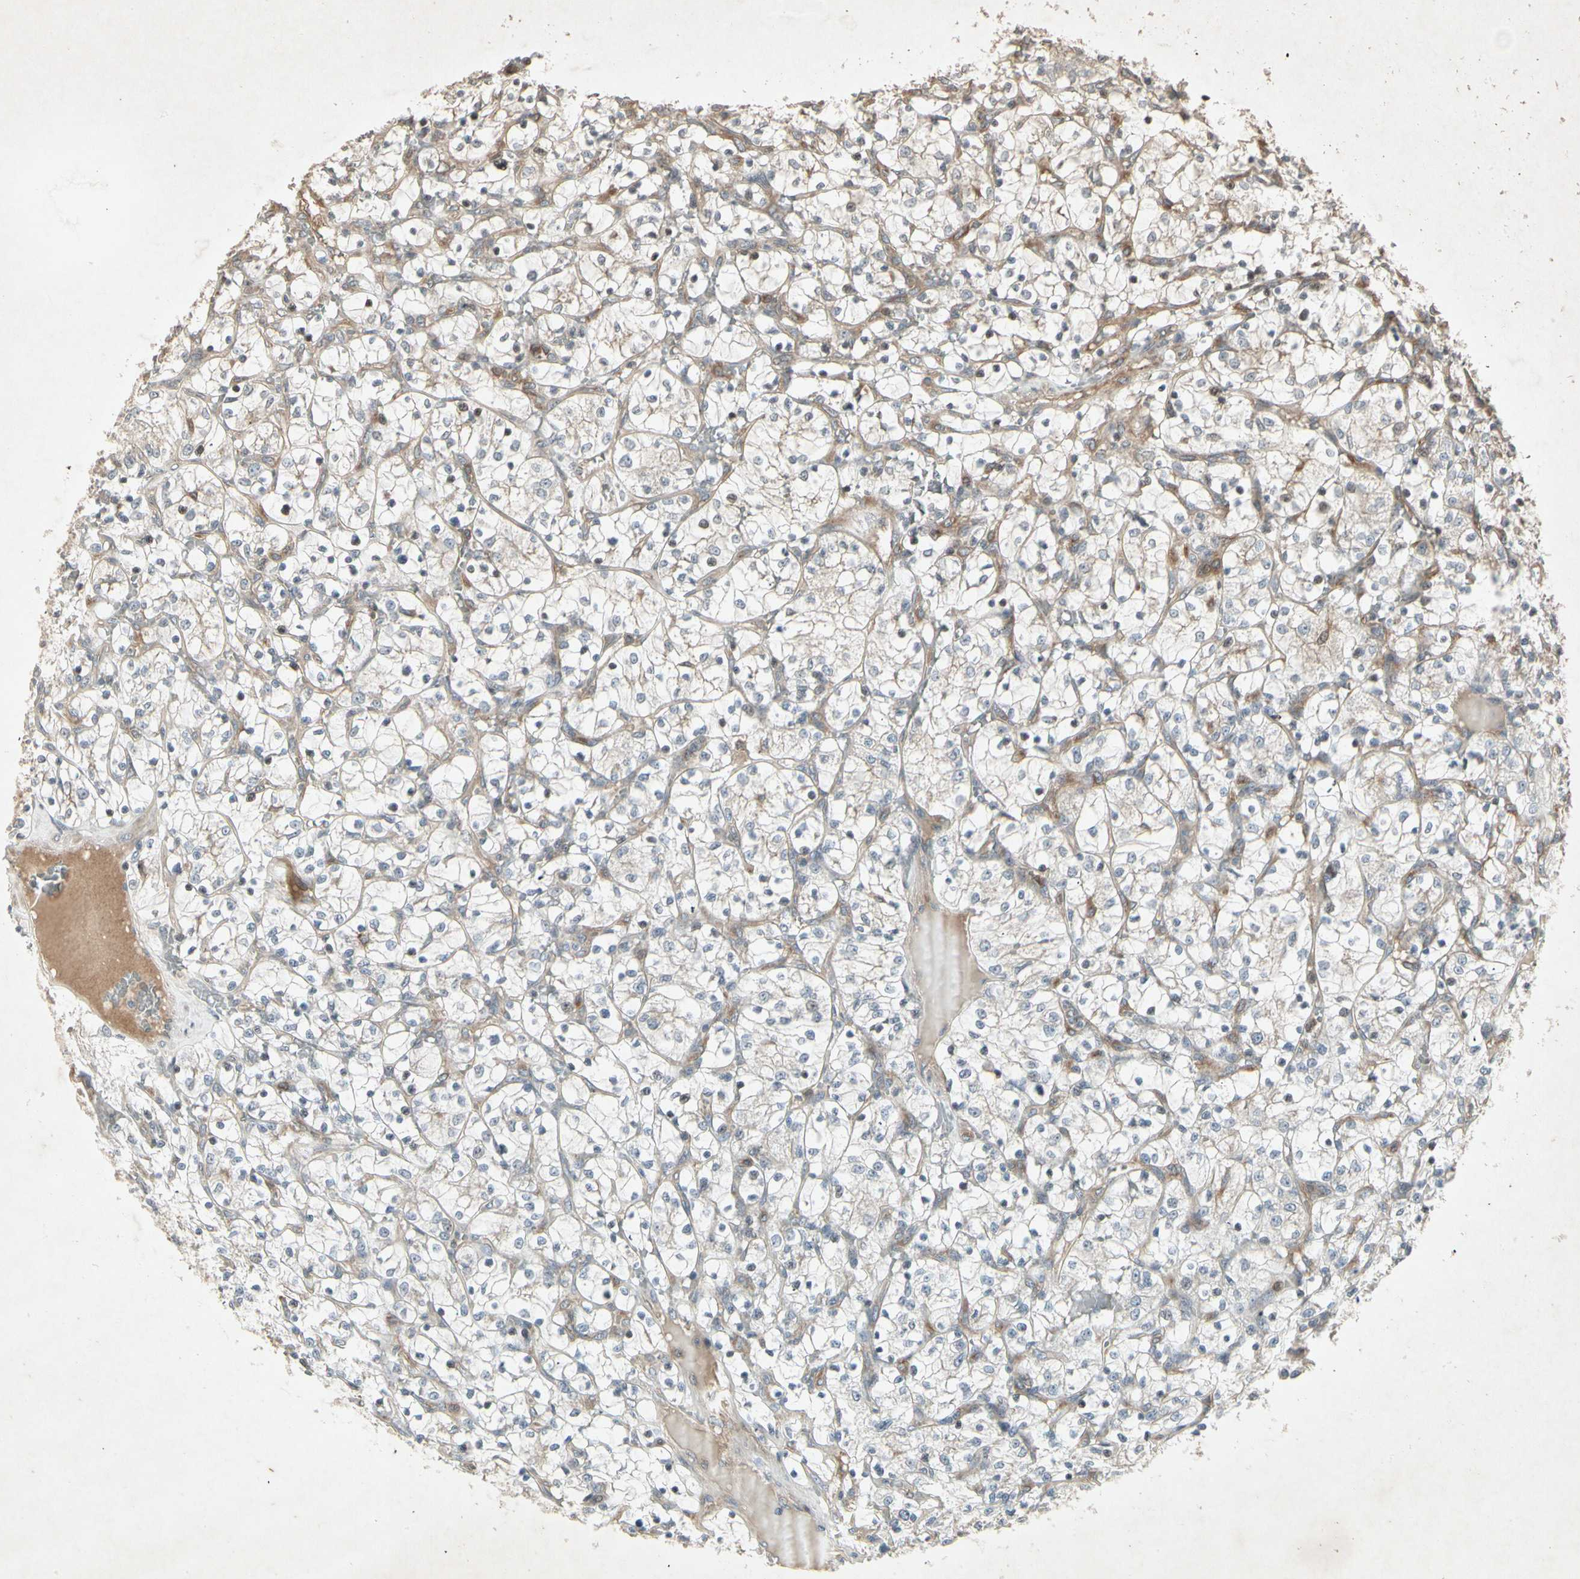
{"staining": {"intensity": "negative", "quantity": "none", "location": "none"}, "tissue": "renal cancer", "cell_type": "Tumor cells", "image_type": "cancer", "snomed": [{"axis": "morphology", "description": "Adenocarcinoma, NOS"}, {"axis": "topography", "description": "Kidney"}], "caption": "Histopathology image shows no protein expression in tumor cells of adenocarcinoma (renal) tissue. (DAB immunohistochemistry (IHC) visualized using brightfield microscopy, high magnification).", "gene": "TEK", "patient": {"sex": "female", "age": 69}}